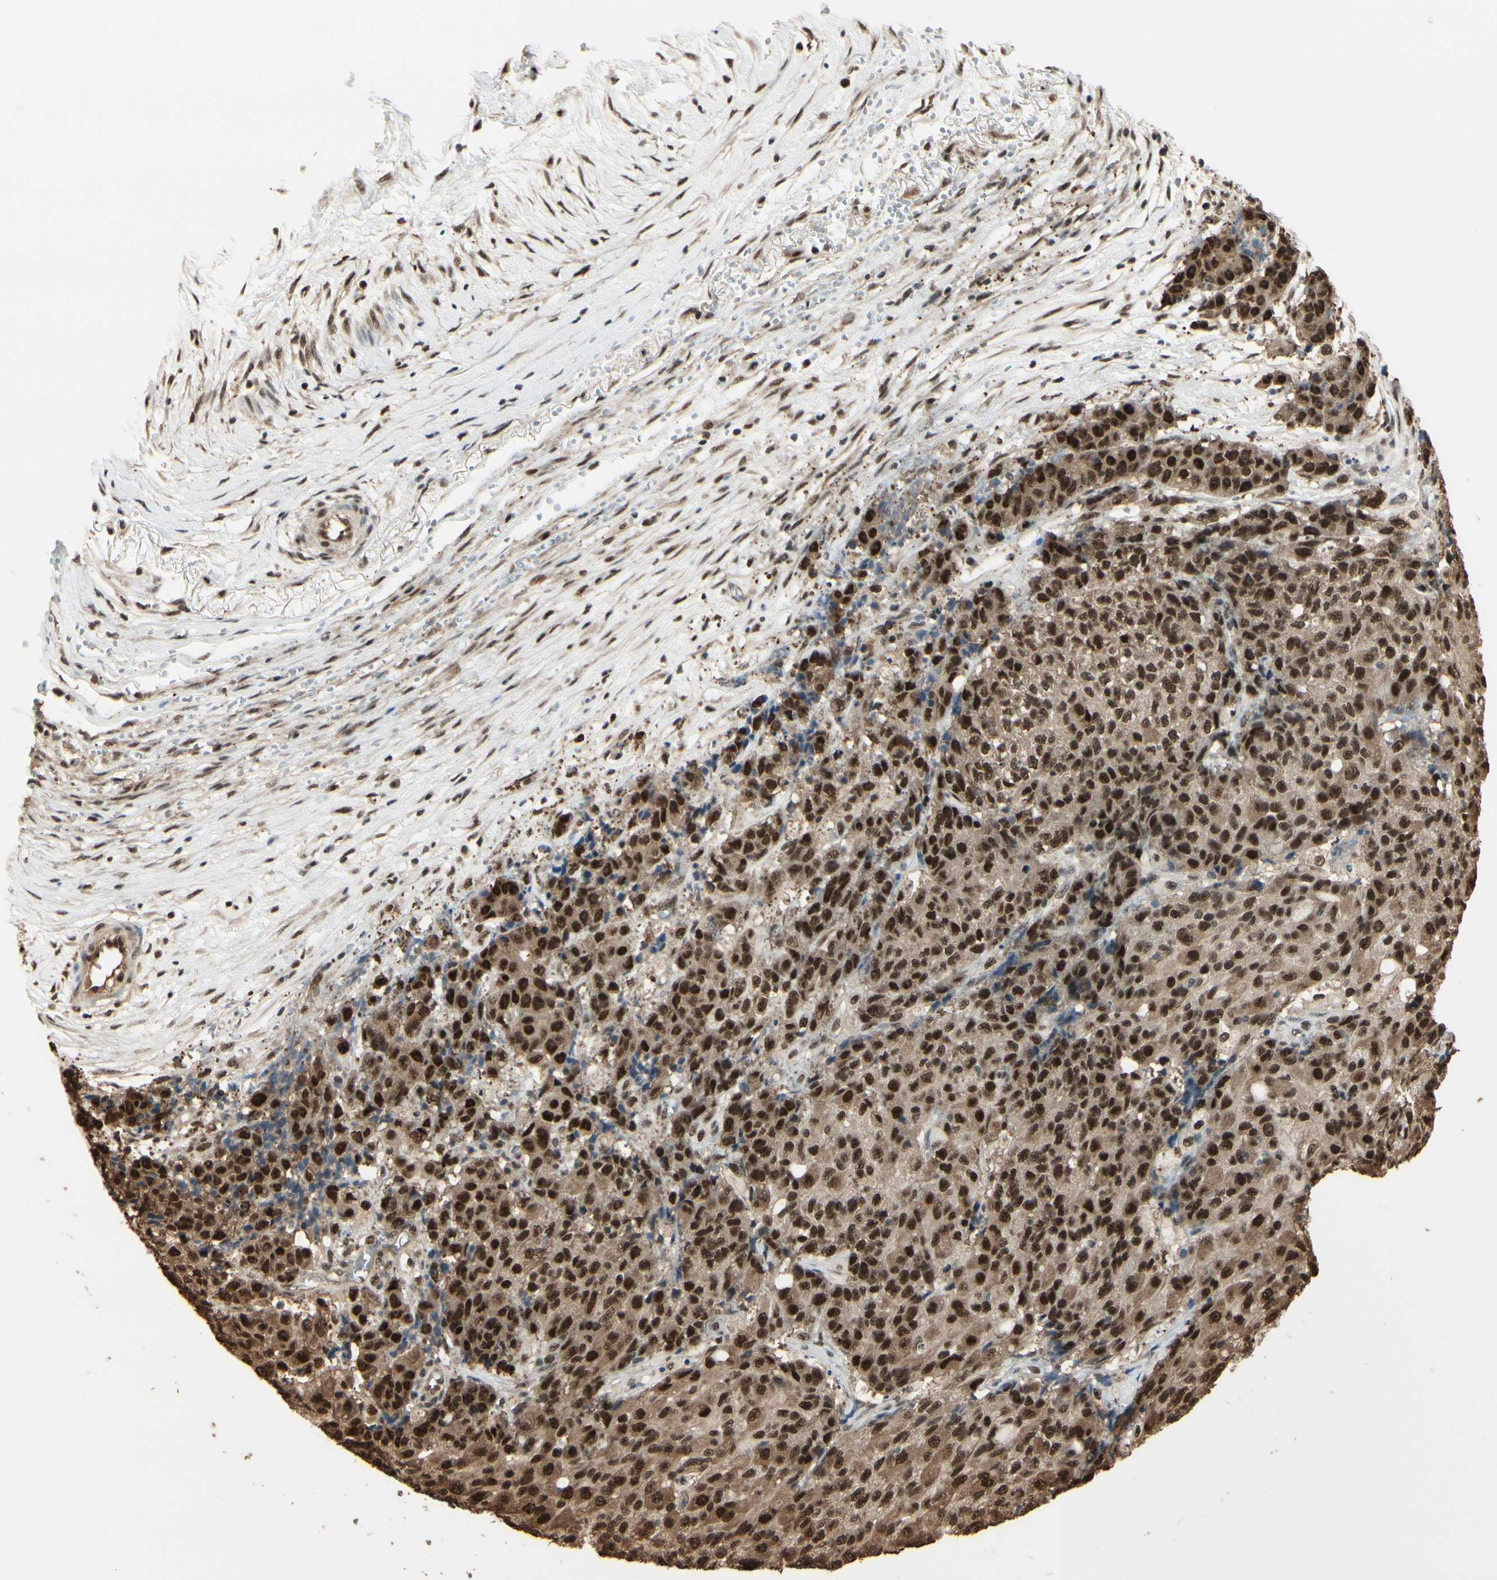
{"staining": {"intensity": "strong", "quantity": ">75%", "location": "cytoplasmic/membranous,nuclear"}, "tissue": "ovarian cancer", "cell_type": "Tumor cells", "image_type": "cancer", "snomed": [{"axis": "morphology", "description": "Carcinoma, endometroid"}, {"axis": "topography", "description": "Ovary"}], "caption": "Brown immunohistochemical staining in human endometroid carcinoma (ovarian) displays strong cytoplasmic/membranous and nuclear staining in approximately >75% of tumor cells.", "gene": "HSF1", "patient": {"sex": "female", "age": 42}}